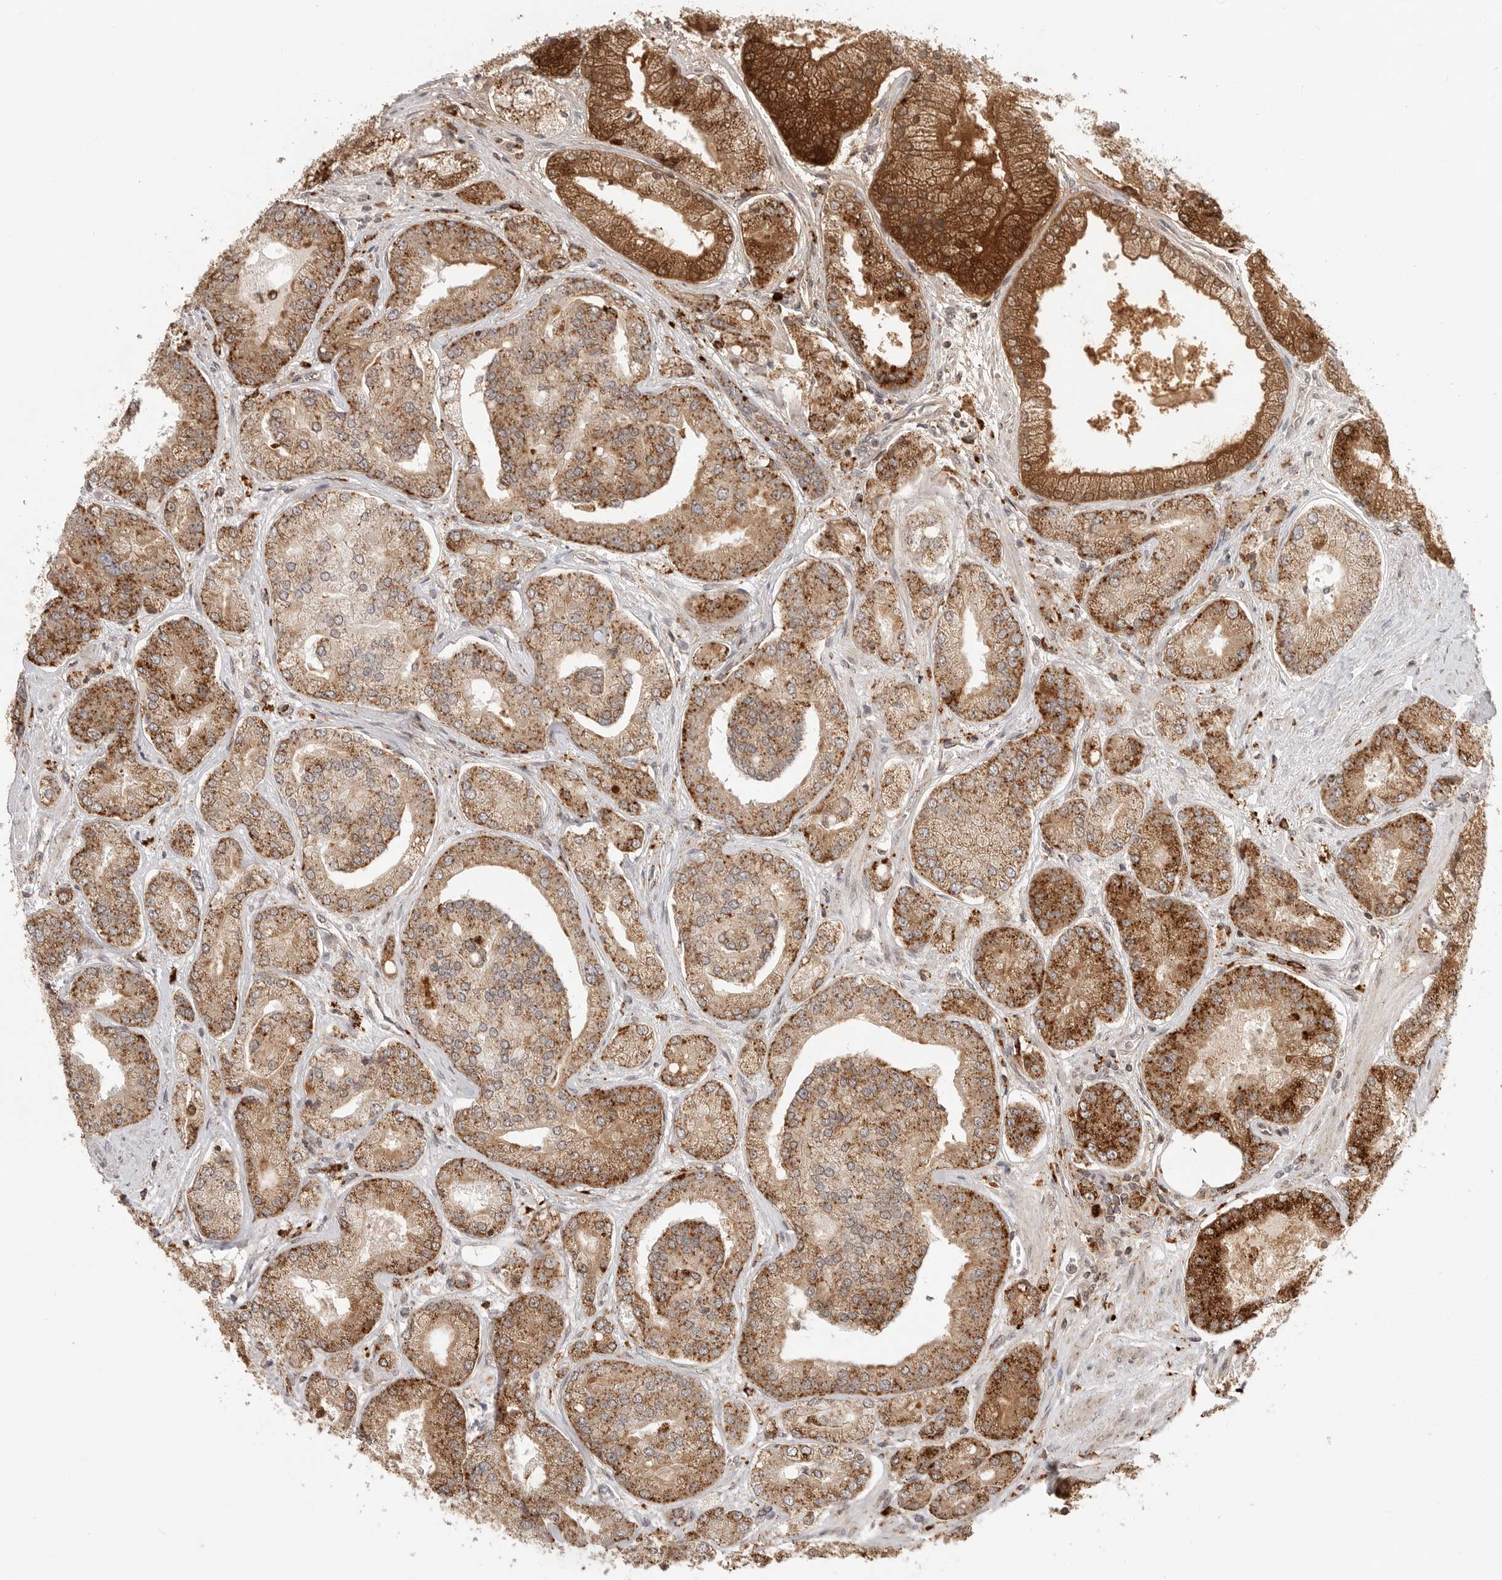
{"staining": {"intensity": "moderate", "quantity": ">75%", "location": "cytoplasmic/membranous"}, "tissue": "prostate cancer", "cell_type": "Tumor cells", "image_type": "cancer", "snomed": [{"axis": "morphology", "description": "Adenocarcinoma, High grade"}, {"axis": "topography", "description": "Prostate"}], "caption": "This is an image of immunohistochemistry (IHC) staining of prostate high-grade adenocarcinoma, which shows moderate expression in the cytoplasmic/membranous of tumor cells.", "gene": "IDUA", "patient": {"sex": "male", "age": 58}}